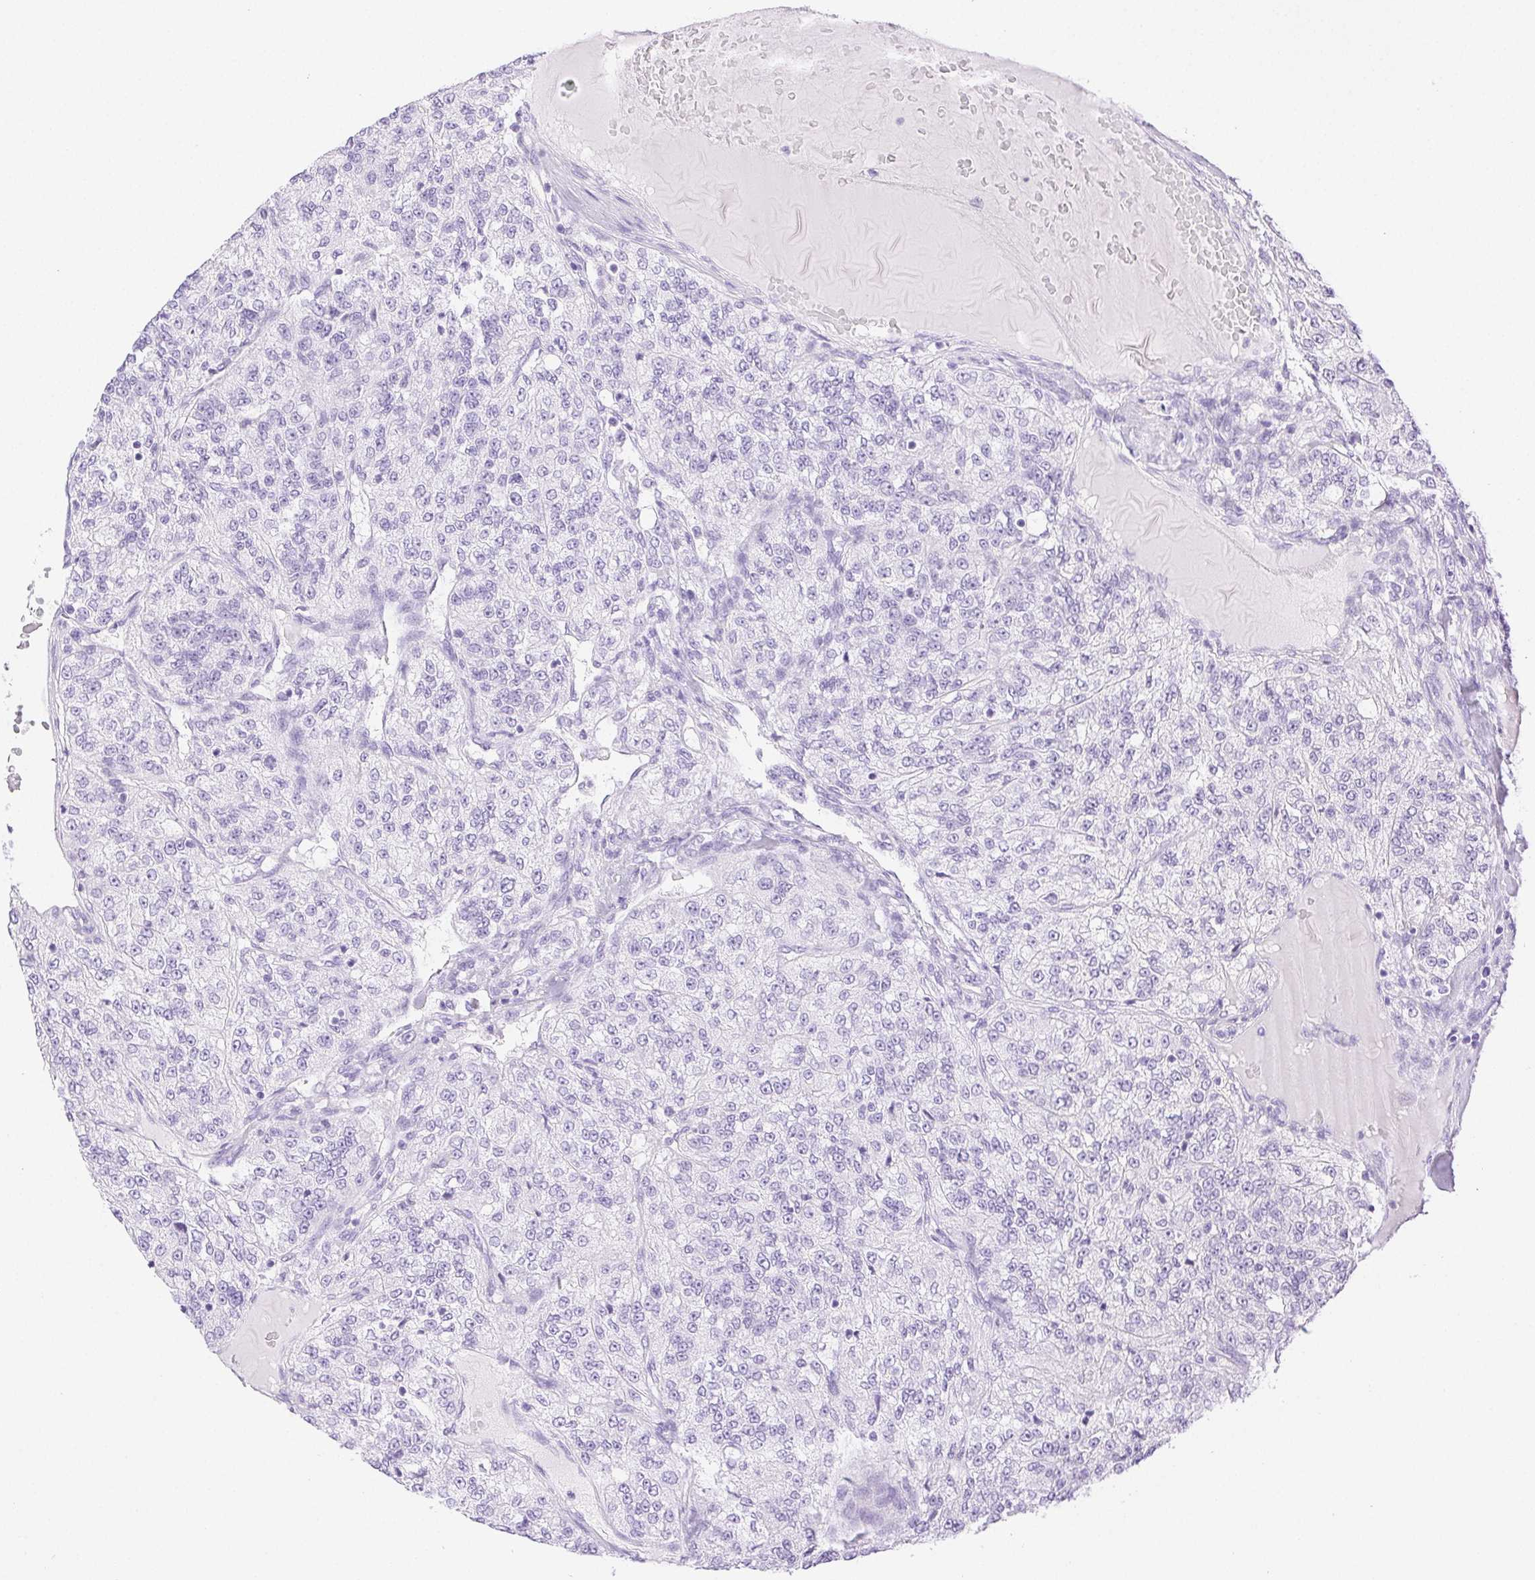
{"staining": {"intensity": "negative", "quantity": "none", "location": "none"}, "tissue": "renal cancer", "cell_type": "Tumor cells", "image_type": "cancer", "snomed": [{"axis": "morphology", "description": "Adenocarcinoma, NOS"}, {"axis": "topography", "description": "Kidney"}], "caption": "Micrograph shows no protein expression in tumor cells of renal cancer (adenocarcinoma) tissue.", "gene": "SPACA4", "patient": {"sex": "female", "age": 63}}